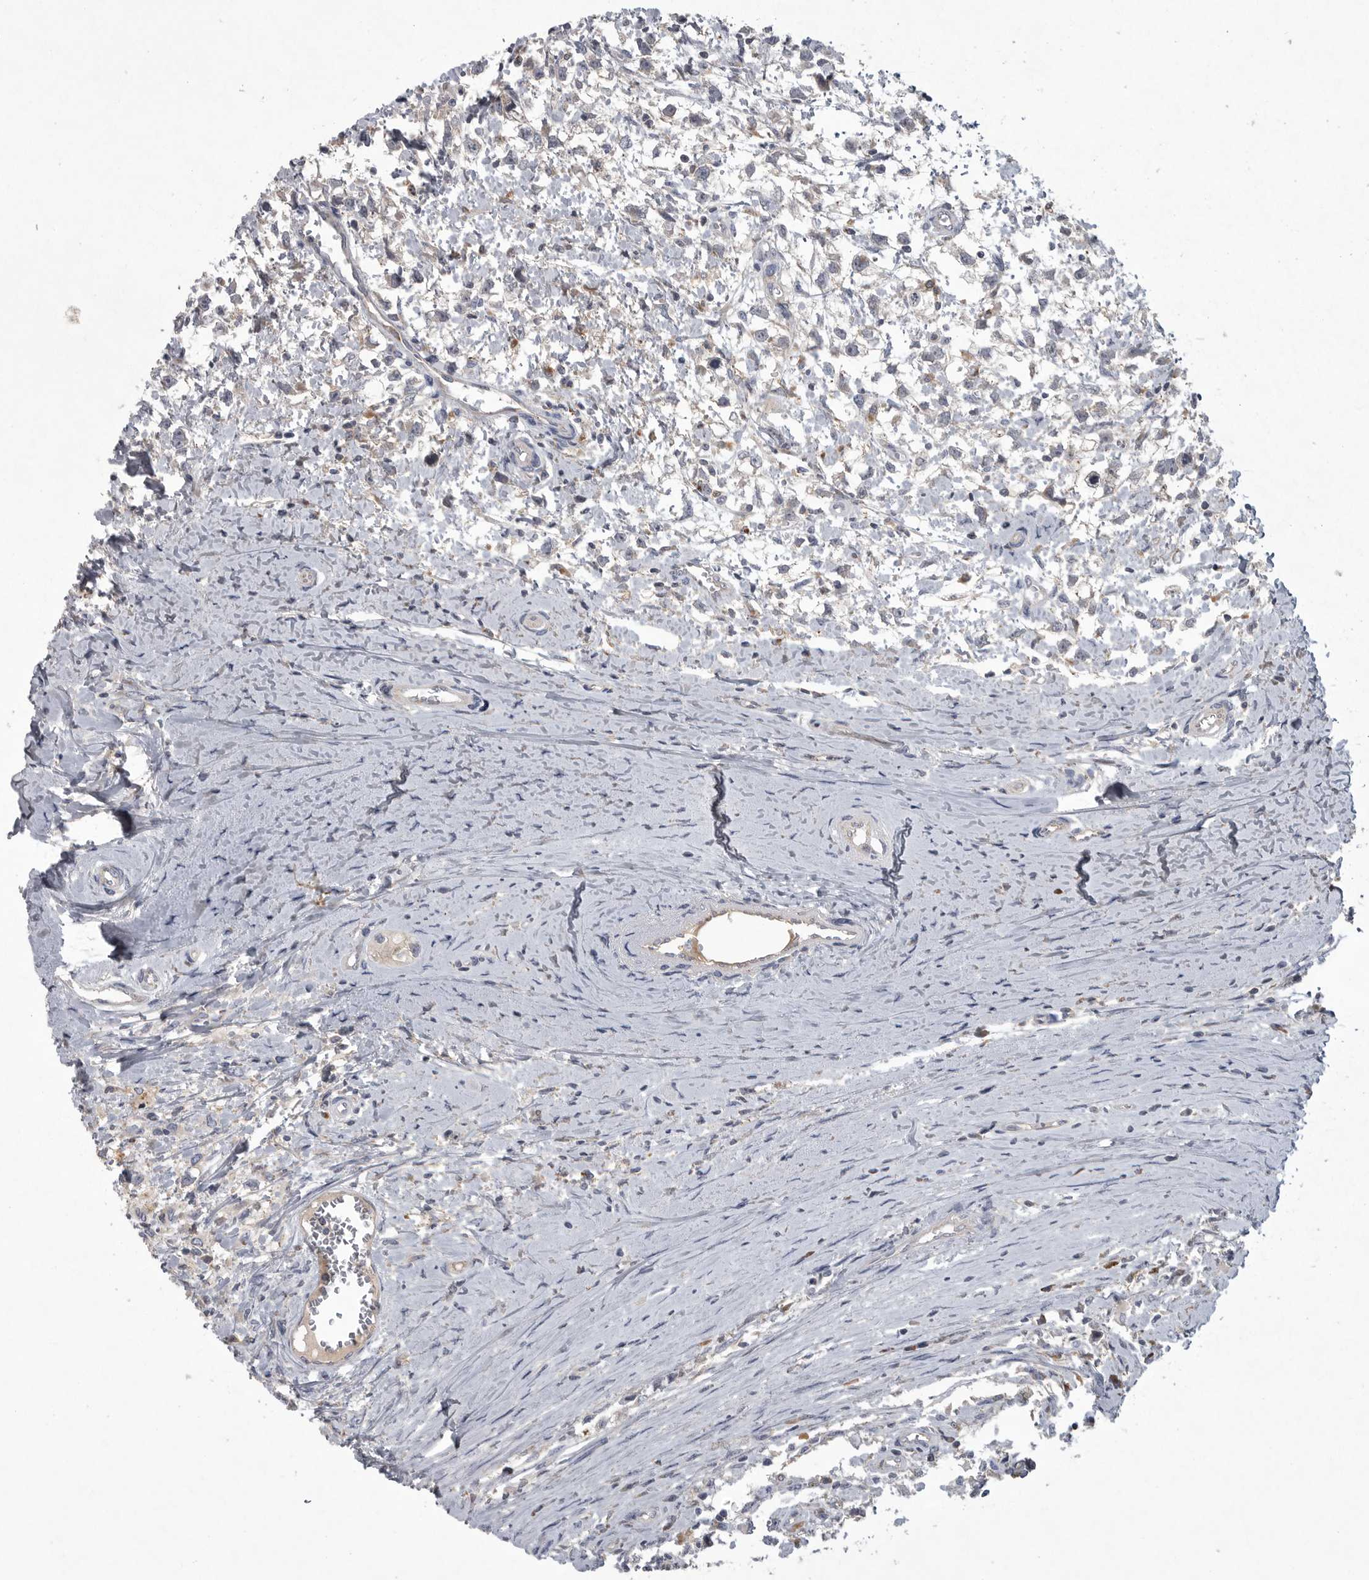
{"staining": {"intensity": "negative", "quantity": "none", "location": "none"}, "tissue": "testis cancer", "cell_type": "Tumor cells", "image_type": "cancer", "snomed": [{"axis": "morphology", "description": "Seminoma, NOS"}, {"axis": "morphology", "description": "Carcinoma, Embryonal, NOS"}, {"axis": "topography", "description": "Testis"}], "caption": "Immunohistochemistry of human testis cancer (seminoma) displays no expression in tumor cells.", "gene": "LAMTOR3", "patient": {"sex": "male", "age": 51}}